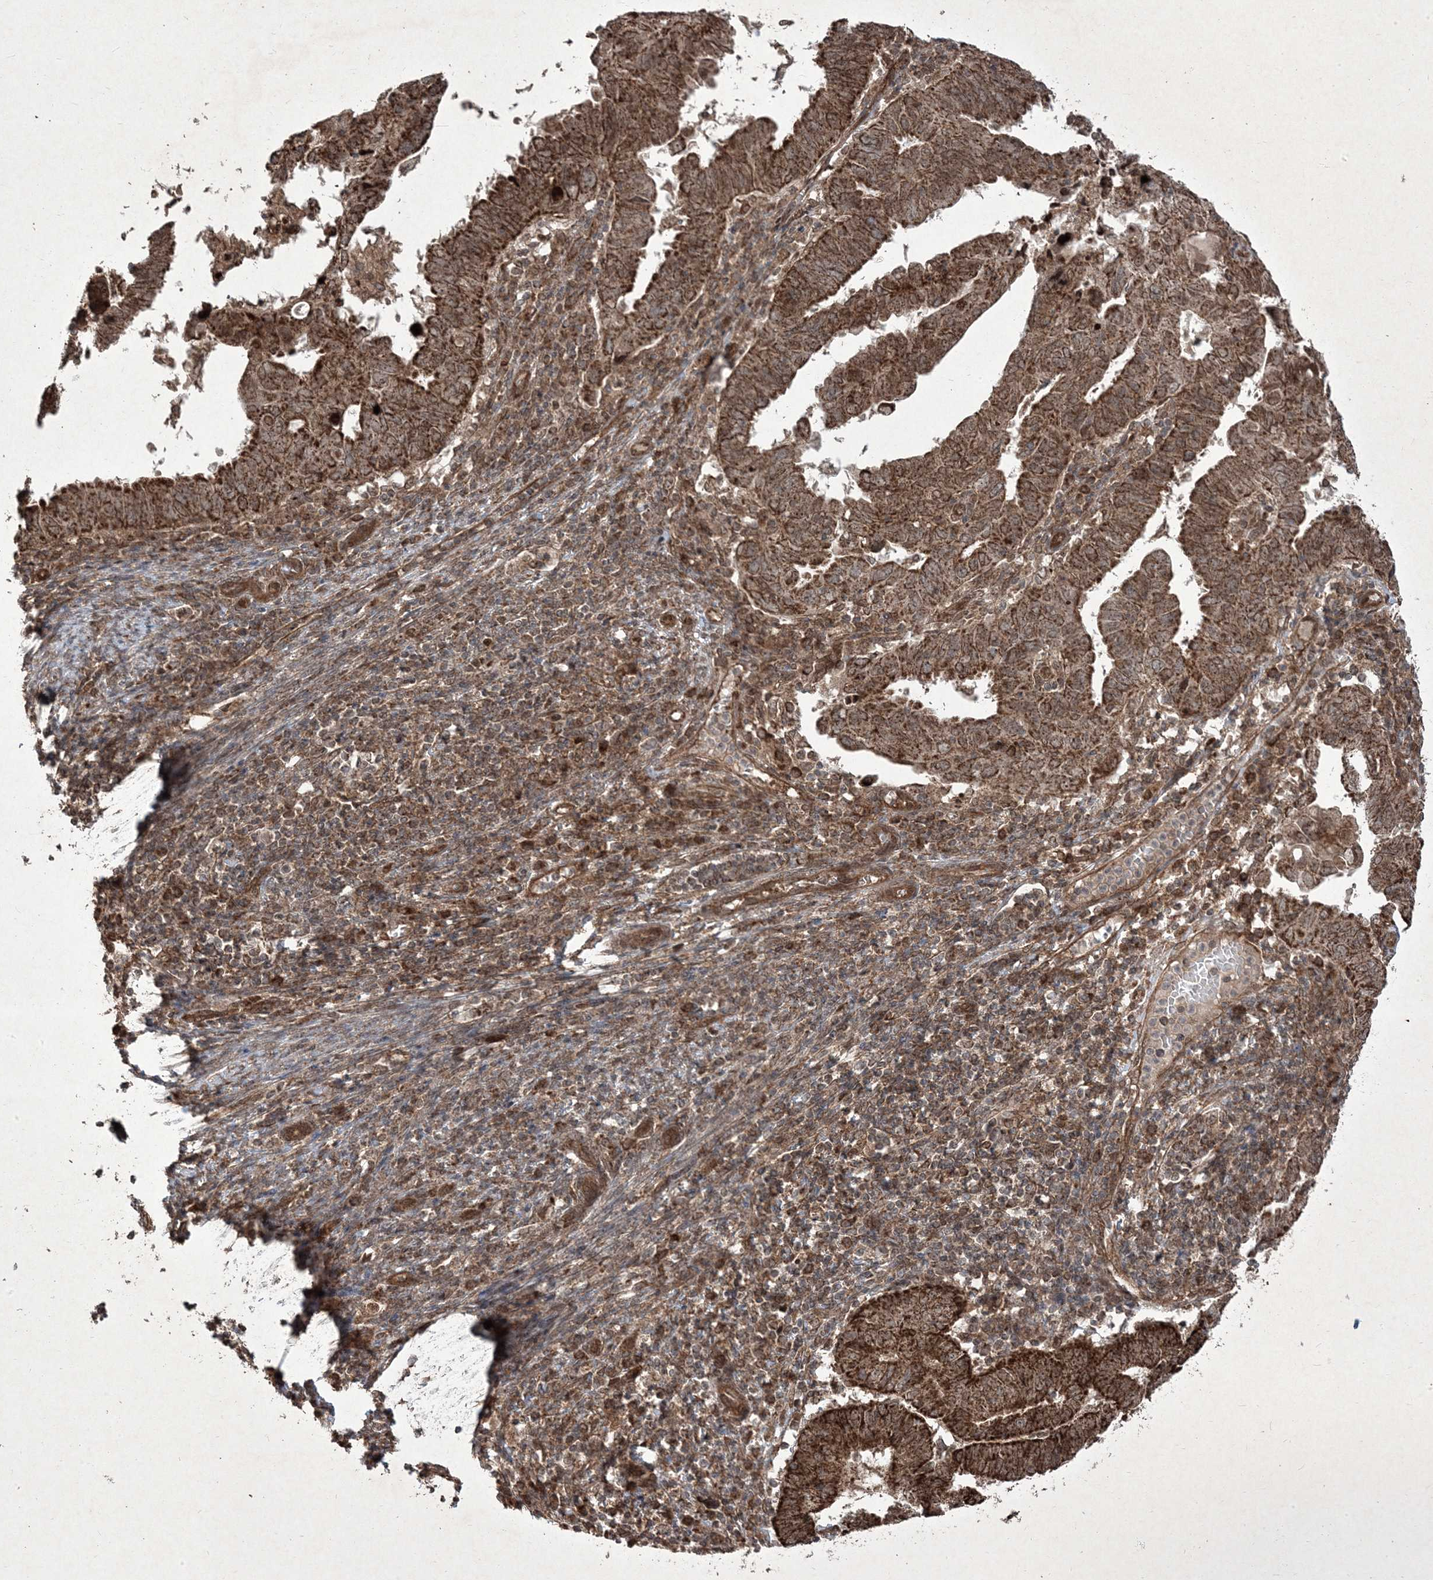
{"staining": {"intensity": "strong", "quantity": ">75%", "location": "cytoplasmic/membranous,nuclear"}, "tissue": "endometrial cancer", "cell_type": "Tumor cells", "image_type": "cancer", "snomed": [{"axis": "morphology", "description": "Adenocarcinoma, NOS"}, {"axis": "topography", "description": "Uterus"}], "caption": "The micrograph demonstrates staining of endometrial adenocarcinoma, revealing strong cytoplasmic/membranous and nuclear protein staining (brown color) within tumor cells. The staining was performed using DAB (3,3'-diaminobenzidine), with brown indicating positive protein expression. Nuclei are stained blue with hematoxylin.", "gene": "PLEKHM2", "patient": {"sex": "female", "age": 77}}